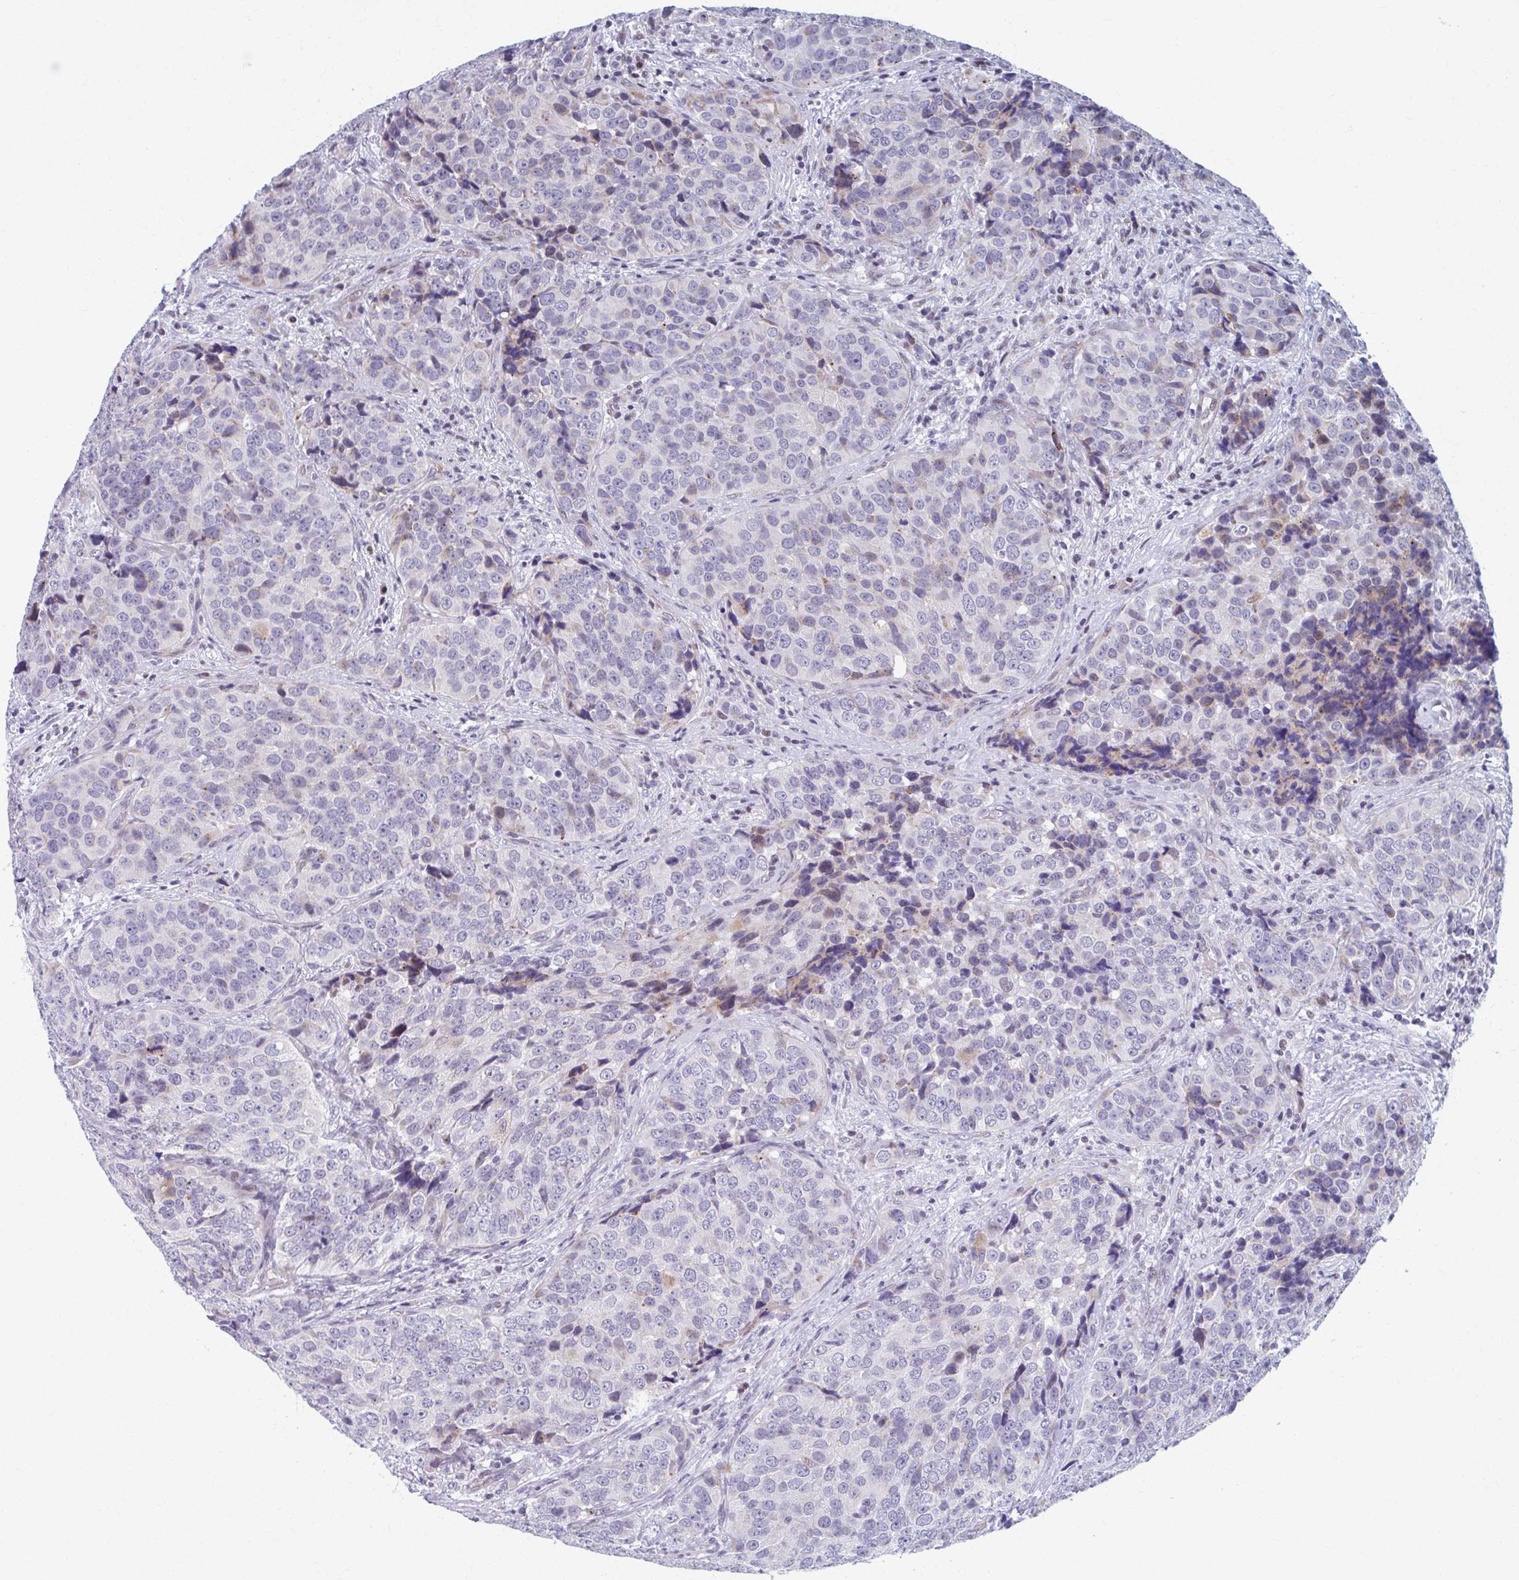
{"staining": {"intensity": "negative", "quantity": "none", "location": "none"}, "tissue": "urothelial cancer", "cell_type": "Tumor cells", "image_type": "cancer", "snomed": [{"axis": "morphology", "description": "Urothelial carcinoma, NOS"}, {"axis": "topography", "description": "Urinary bladder"}], "caption": "A high-resolution image shows IHC staining of urothelial cancer, which exhibits no significant expression in tumor cells.", "gene": "ABHD16B", "patient": {"sex": "male", "age": 52}}